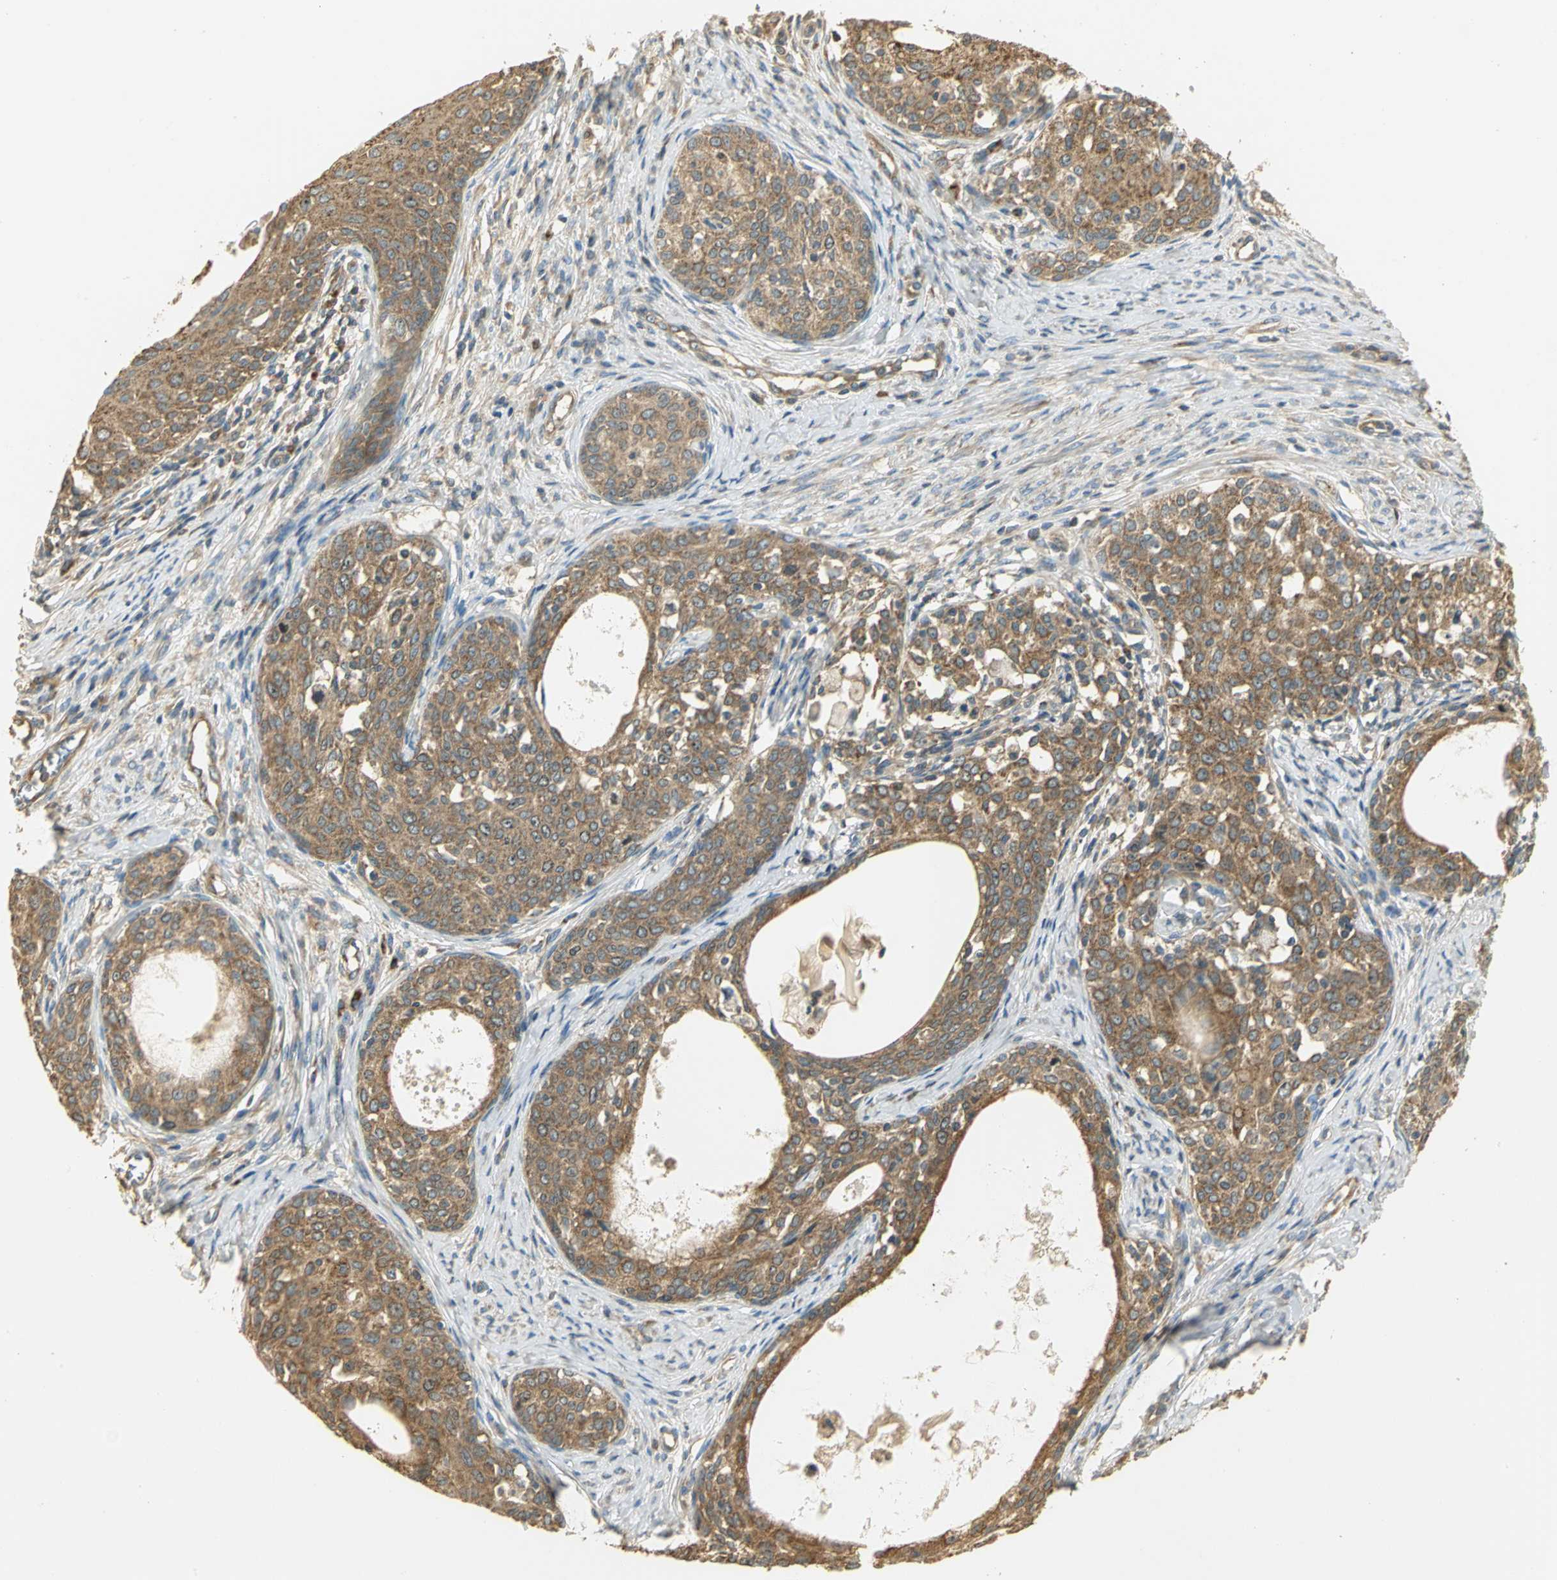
{"staining": {"intensity": "moderate", "quantity": ">75%", "location": "cytoplasmic/membranous"}, "tissue": "cervical cancer", "cell_type": "Tumor cells", "image_type": "cancer", "snomed": [{"axis": "morphology", "description": "Squamous cell carcinoma, NOS"}, {"axis": "morphology", "description": "Adenocarcinoma, NOS"}, {"axis": "topography", "description": "Cervix"}], "caption": "IHC (DAB) staining of cervical cancer displays moderate cytoplasmic/membranous protein positivity in approximately >75% of tumor cells.", "gene": "RARS1", "patient": {"sex": "female", "age": 52}}